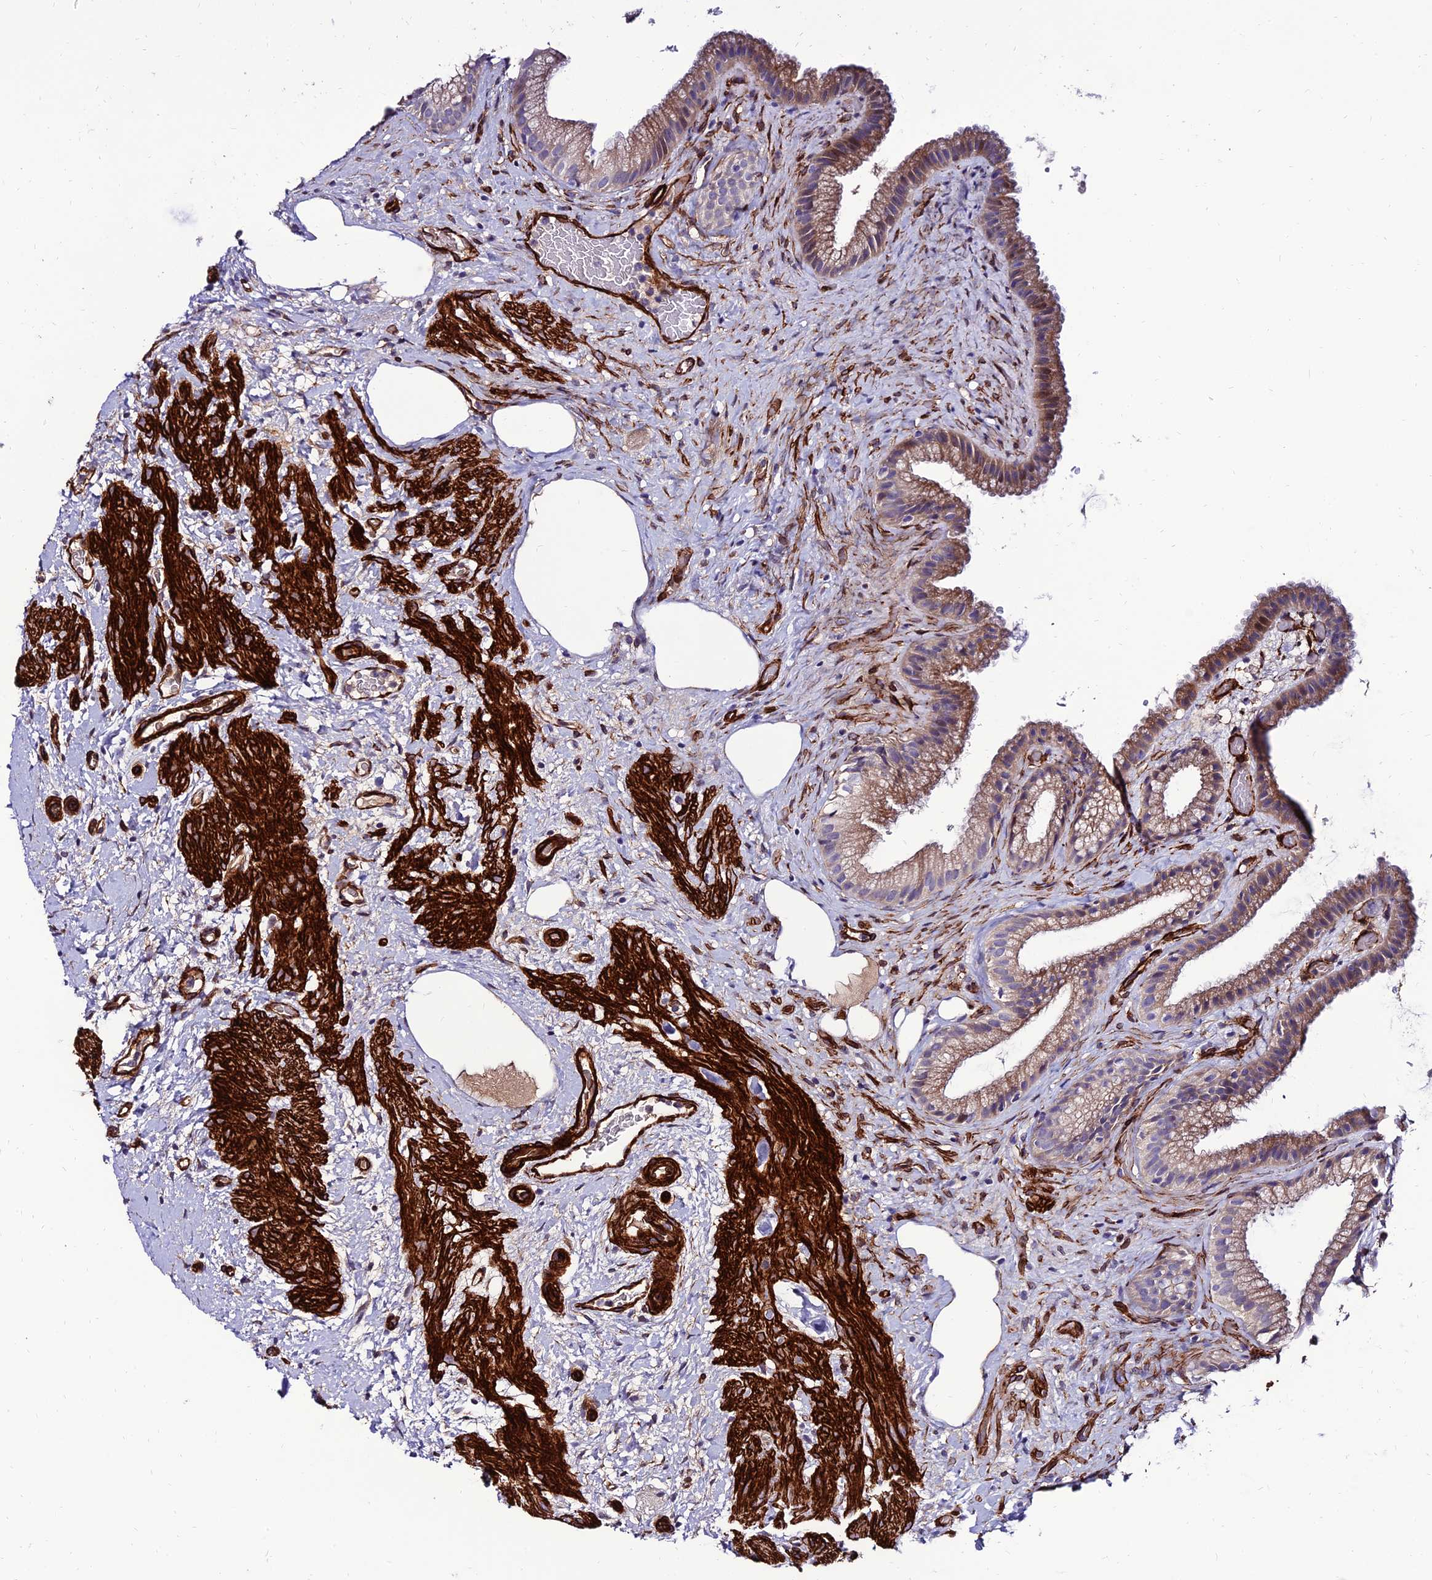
{"staining": {"intensity": "moderate", "quantity": ">75%", "location": "cytoplasmic/membranous"}, "tissue": "gallbladder", "cell_type": "Glandular cells", "image_type": "normal", "snomed": [{"axis": "morphology", "description": "Normal tissue, NOS"}, {"axis": "morphology", "description": "Inflammation, NOS"}, {"axis": "topography", "description": "Gallbladder"}], "caption": "Immunohistochemistry (IHC) photomicrograph of normal gallbladder: human gallbladder stained using immunohistochemistry demonstrates medium levels of moderate protein expression localized specifically in the cytoplasmic/membranous of glandular cells, appearing as a cytoplasmic/membranous brown color.", "gene": "ALDH3B2", "patient": {"sex": "male", "age": 51}}